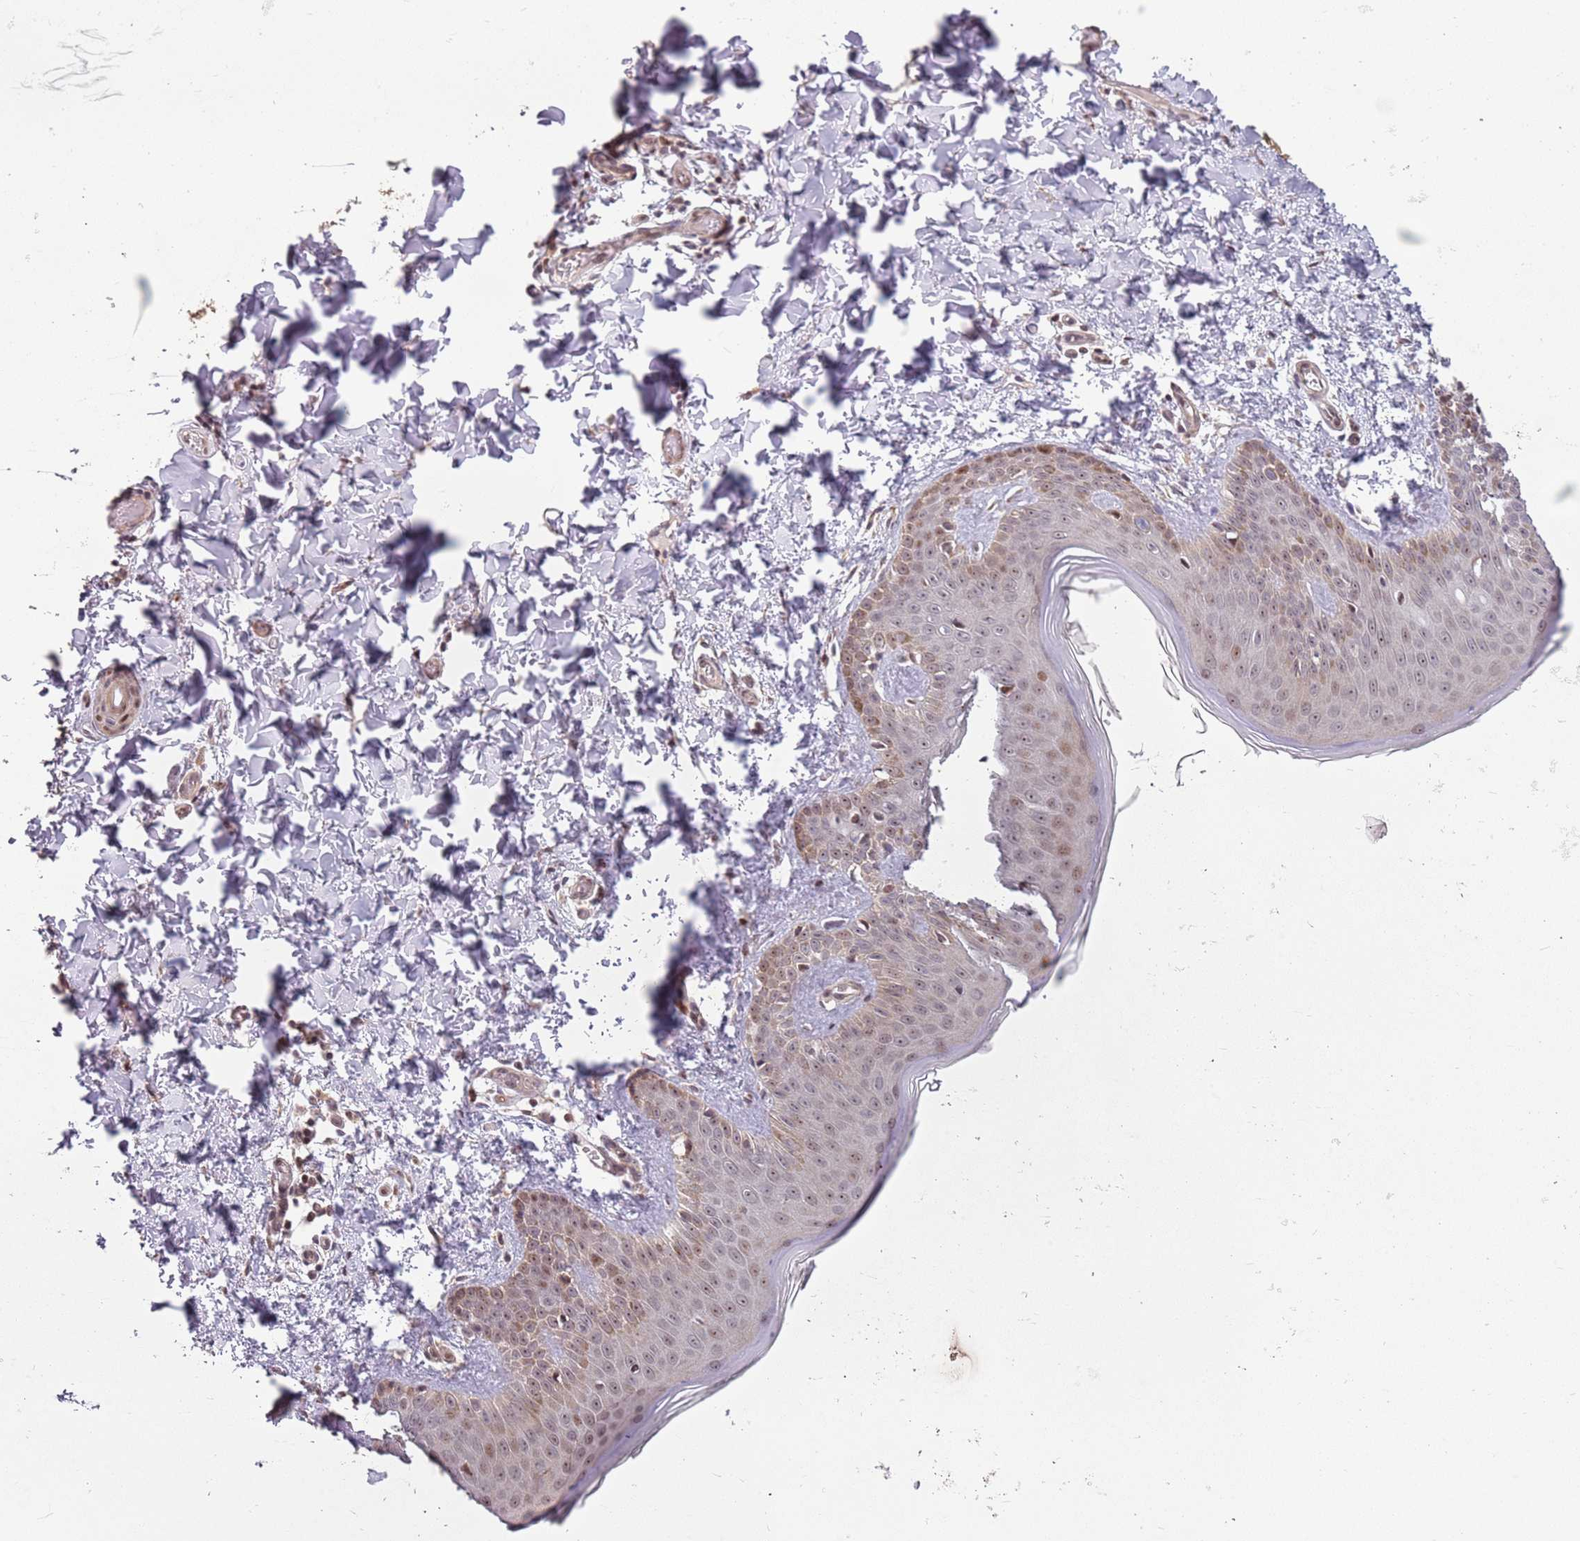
{"staining": {"intensity": "weak", "quantity": ">75%", "location": "cytoplasmic/membranous,nuclear"}, "tissue": "skin", "cell_type": "Fibroblasts", "image_type": "normal", "snomed": [{"axis": "morphology", "description": "Normal tissue, NOS"}, {"axis": "topography", "description": "Skin"}], "caption": "Skin stained with DAB IHC displays low levels of weak cytoplasmic/membranous,nuclear expression in approximately >75% of fibroblasts.", "gene": "CHURC1", "patient": {"sex": "male", "age": 36}}